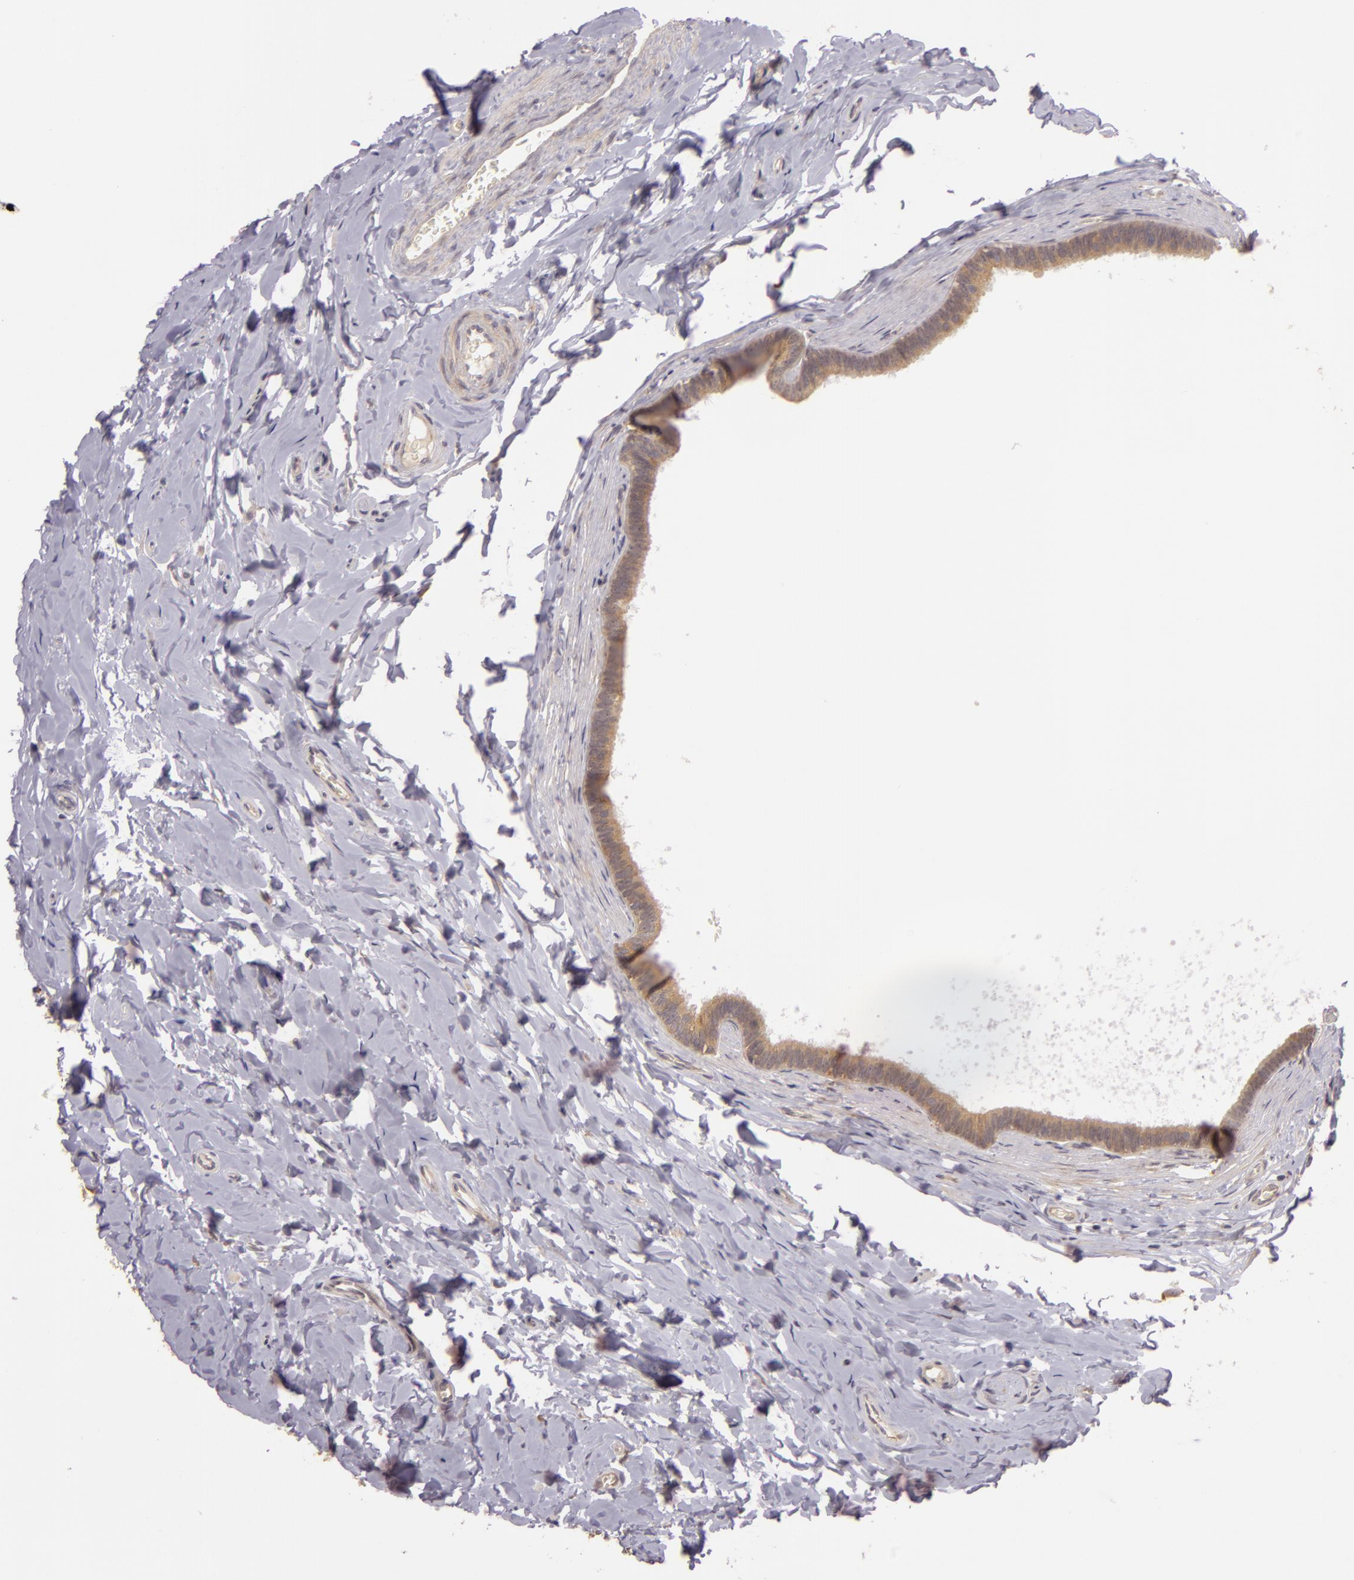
{"staining": {"intensity": "moderate", "quantity": ">75%", "location": "cytoplasmic/membranous"}, "tissue": "epididymis", "cell_type": "Glandular cells", "image_type": "normal", "snomed": [{"axis": "morphology", "description": "Normal tissue, NOS"}, {"axis": "topography", "description": "Epididymis"}], "caption": "Brown immunohistochemical staining in normal human epididymis demonstrates moderate cytoplasmic/membranous staining in about >75% of glandular cells. Immunohistochemistry stains the protein in brown and the nuclei are stained blue.", "gene": "PPP1R3F", "patient": {"sex": "male", "age": 26}}